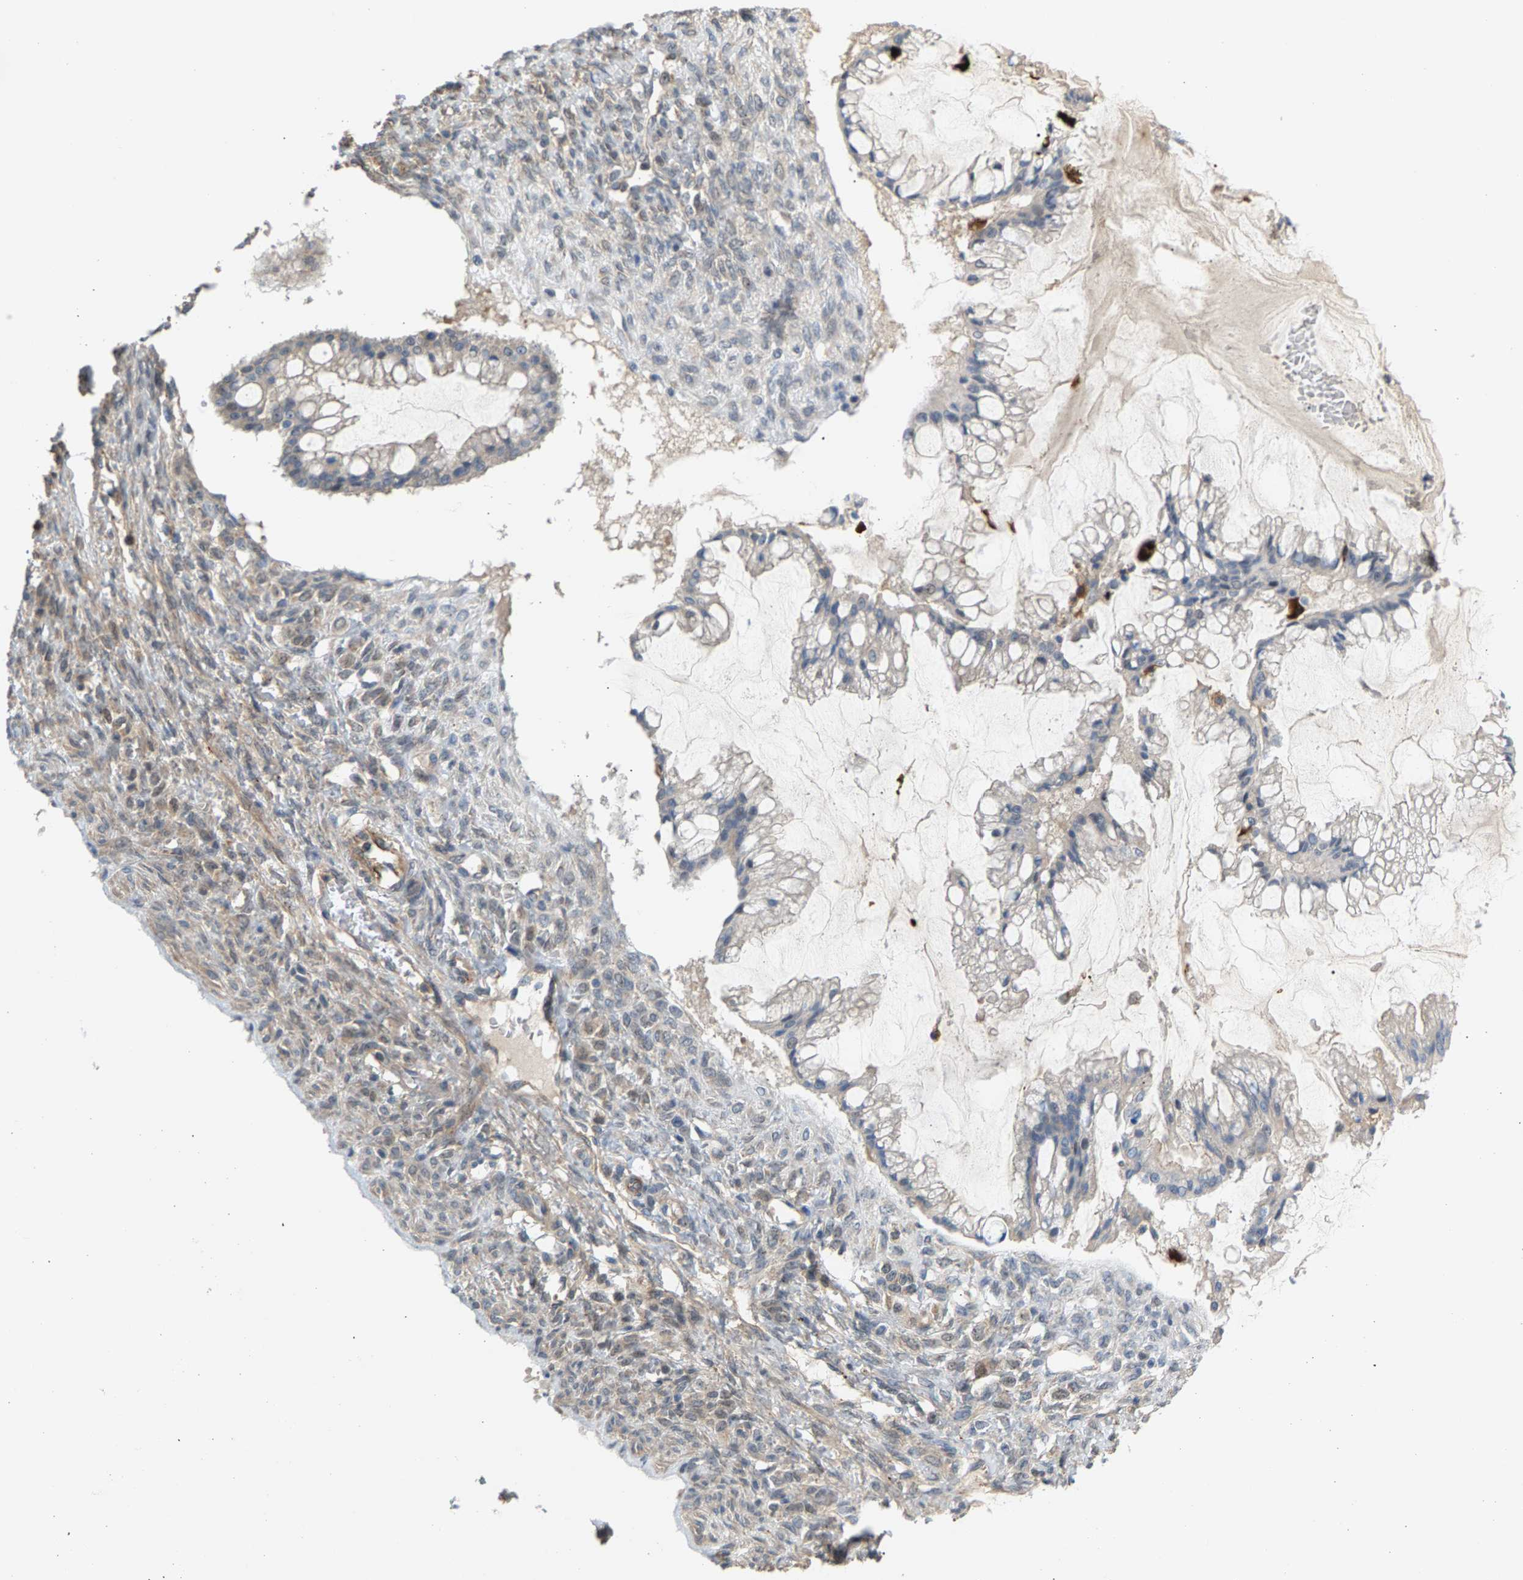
{"staining": {"intensity": "negative", "quantity": "none", "location": "none"}, "tissue": "ovarian cancer", "cell_type": "Tumor cells", "image_type": "cancer", "snomed": [{"axis": "morphology", "description": "Cystadenocarcinoma, mucinous, NOS"}, {"axis": "topography", "description": "Ovary"}], "caption": "Photomicrograph shows no significant protein positivity in tumor cells of ovarian cancer (mucinous cystadenocarcinoma).", "gene": "KRTAP27-1", "patient": {"sex": "female", "age": 73}}